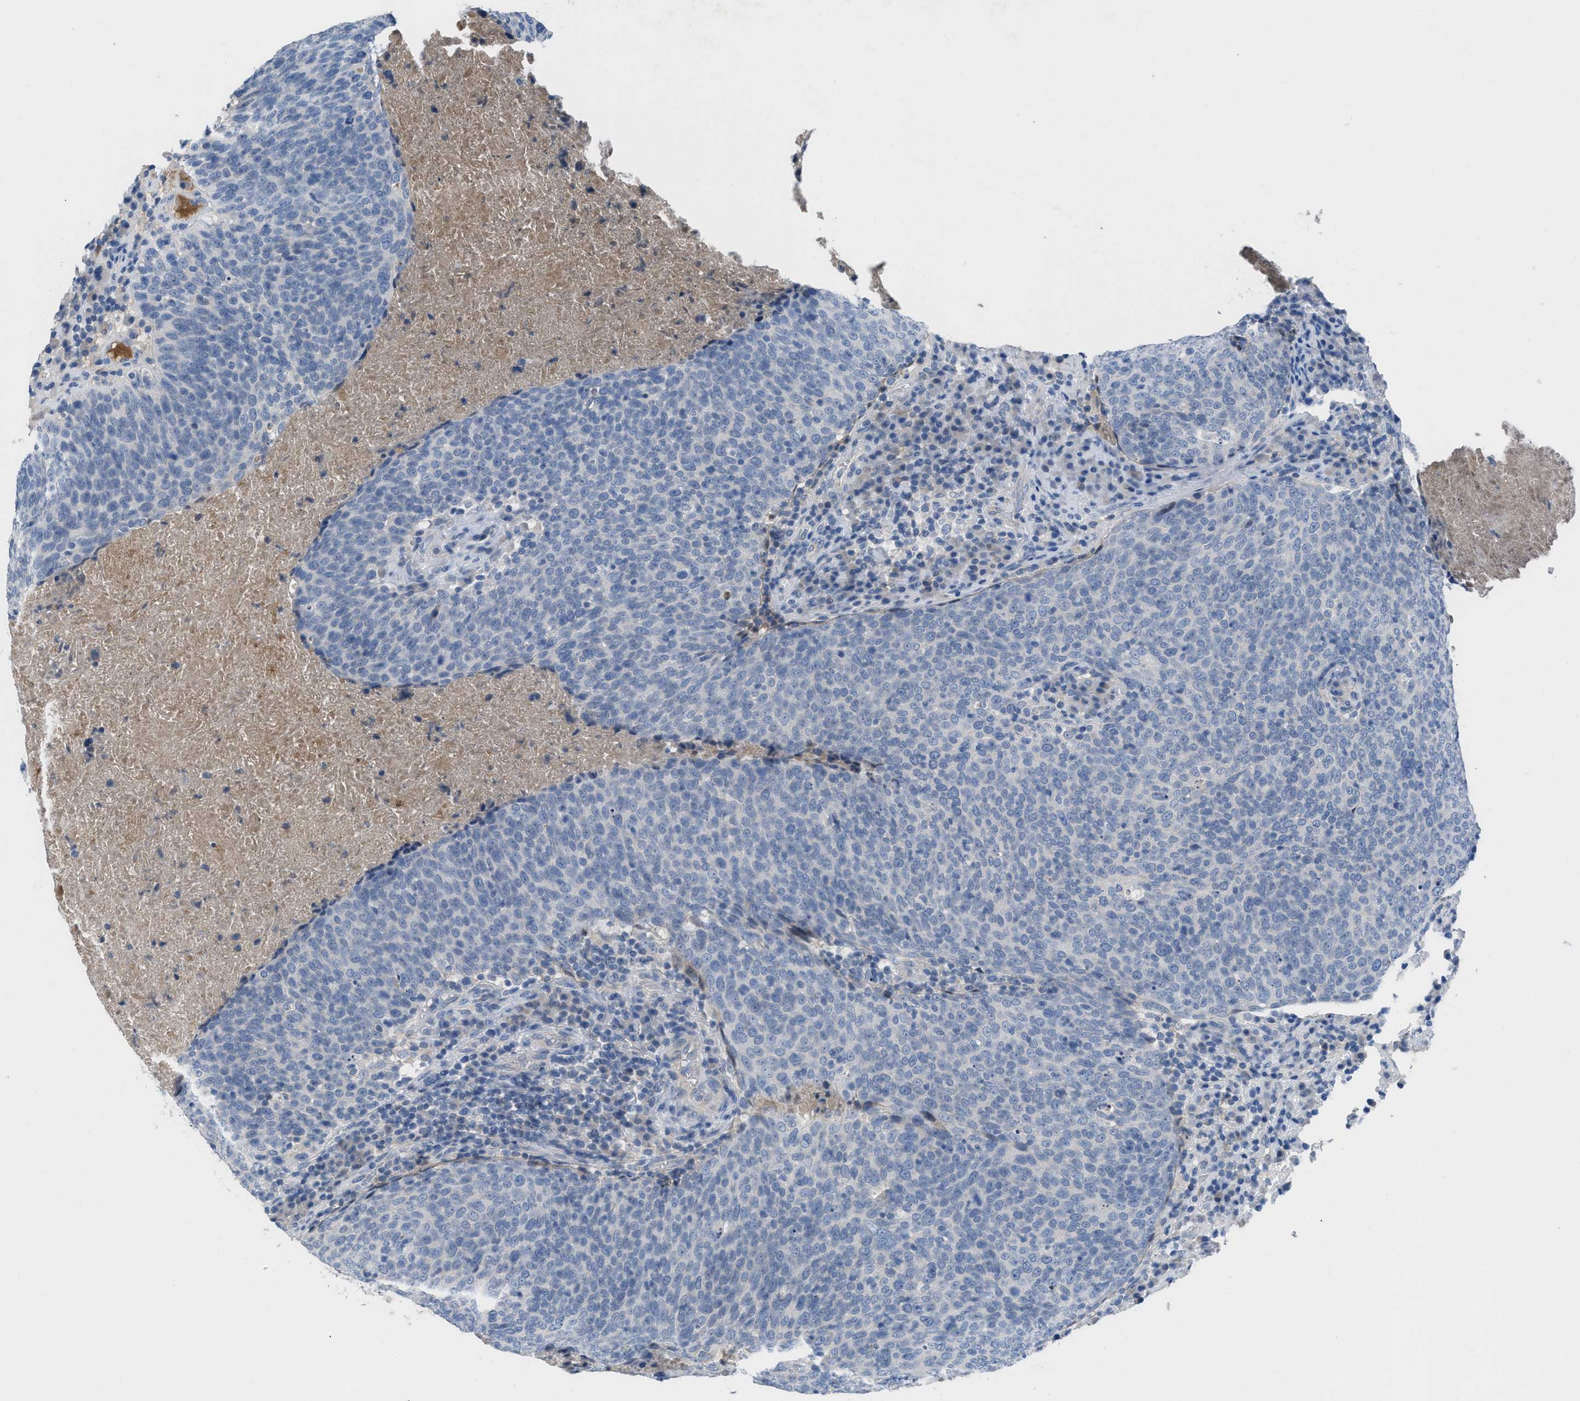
{"staining": {"intensity": "negative", "quantity": "none", "location": "none"}, "tissue": "head and neck cancer", "cell_type": "Tumor cells", "image_type": "cancer", "snomed": [{"axis": "morphology", "description": "Squamous cell carcinoma, NOS"}, {"axis": "morphology", "description": "Squamous cell carcinoma, metastatic, NOS"}, {"axis": "topography", "description": "Lymph node"}, {"axis": "topography", "description": "Head-Neck"}], "caption": "Image shows no protein positivity in tumor cells of head and neck cancer (squamous cell carcinoma) tissue. (Brightfield microscopy of DAB (3,3'-diaminobenzidine) immunohistochemistry (IHC) at high magnification).", "gene": "HPX", "patient": {"sex": "male", "age": 62}}